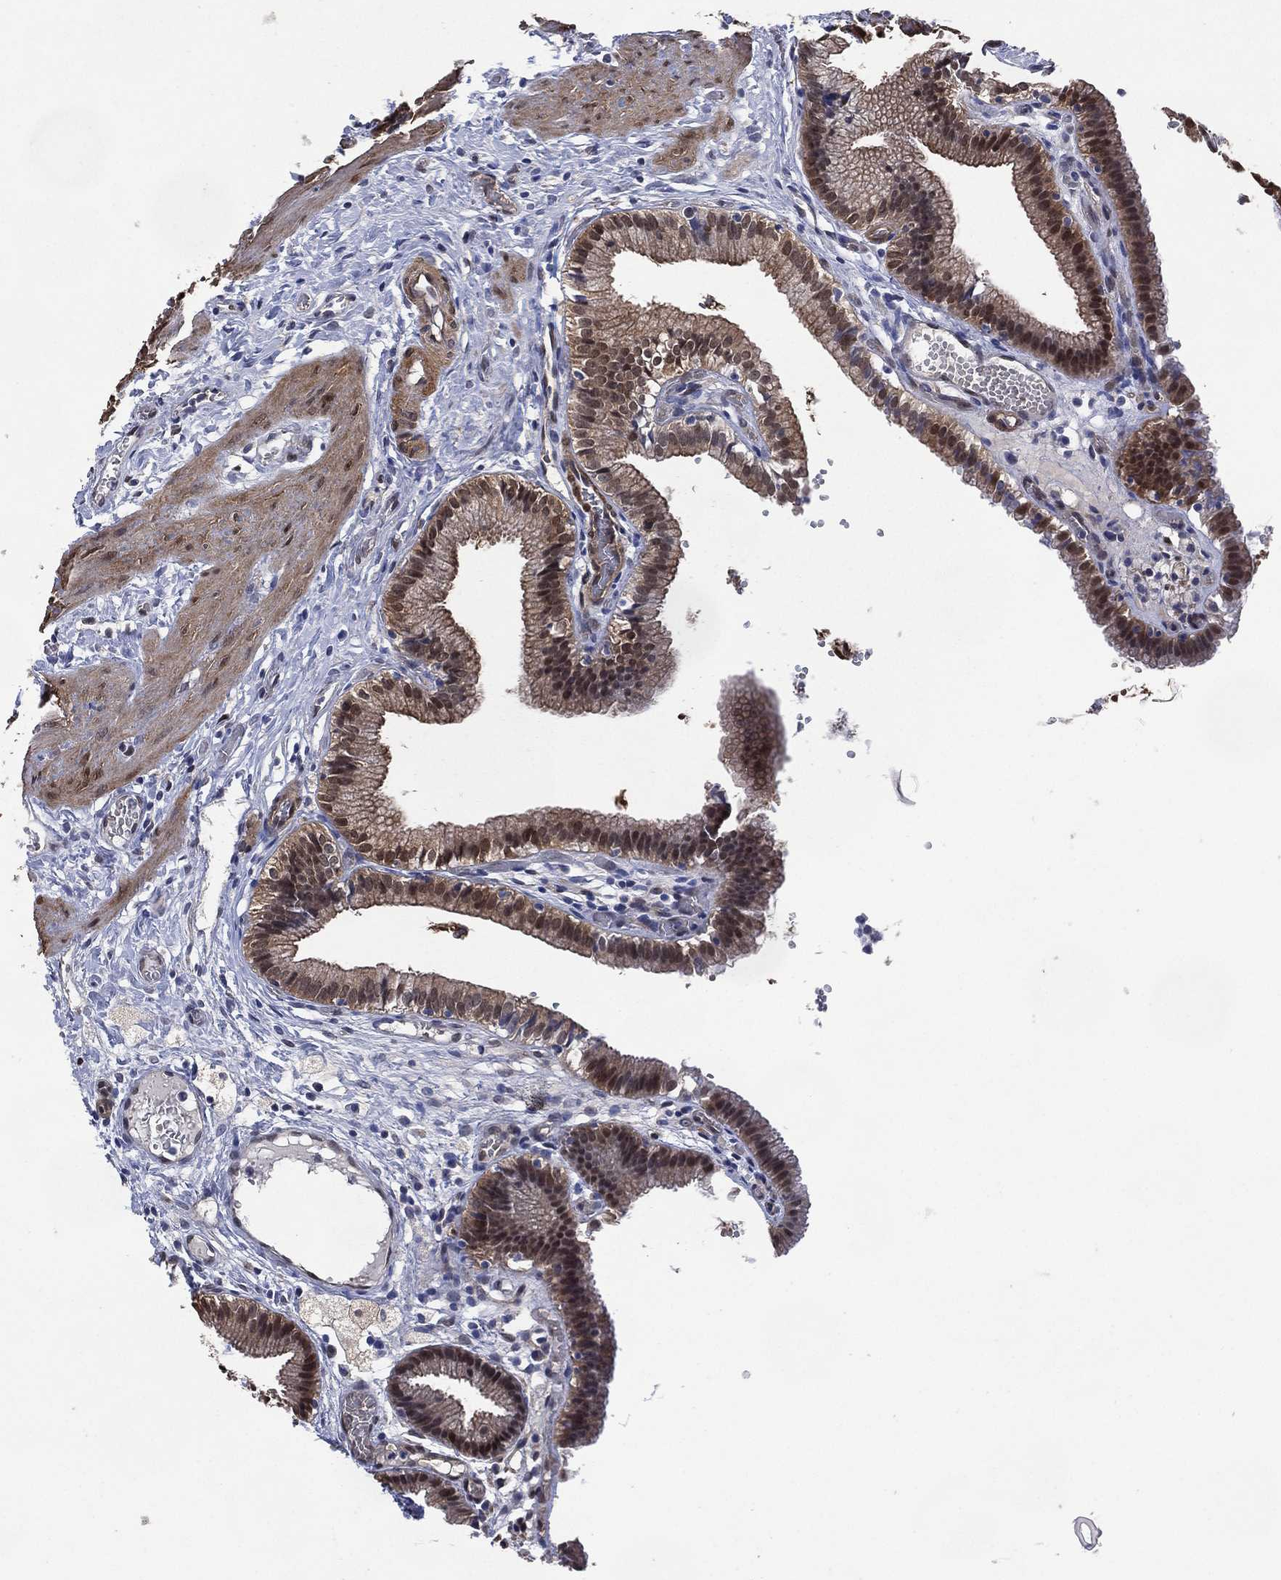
{"staining": {"intensity": "strong", "quantity": "<25%", "location": "cytoplasmic/membranous,nuclear"}, "tissue": "gallbladder", "cell_type": "Glandular cells", "image_type": "normal", "snomed": [{"axis": "morphology", "description": "Normal tissue, NOS"}, {"axis": "topography", "description": "Gallbladder"}], "caption": "Protein analysis of normal gallbladder reveals strong cytoplasmic/membranous,nuclear positivity in about <25% of glandular cells.", "gene": "AK1", "patient": {"sex": "female", "age": 24}}